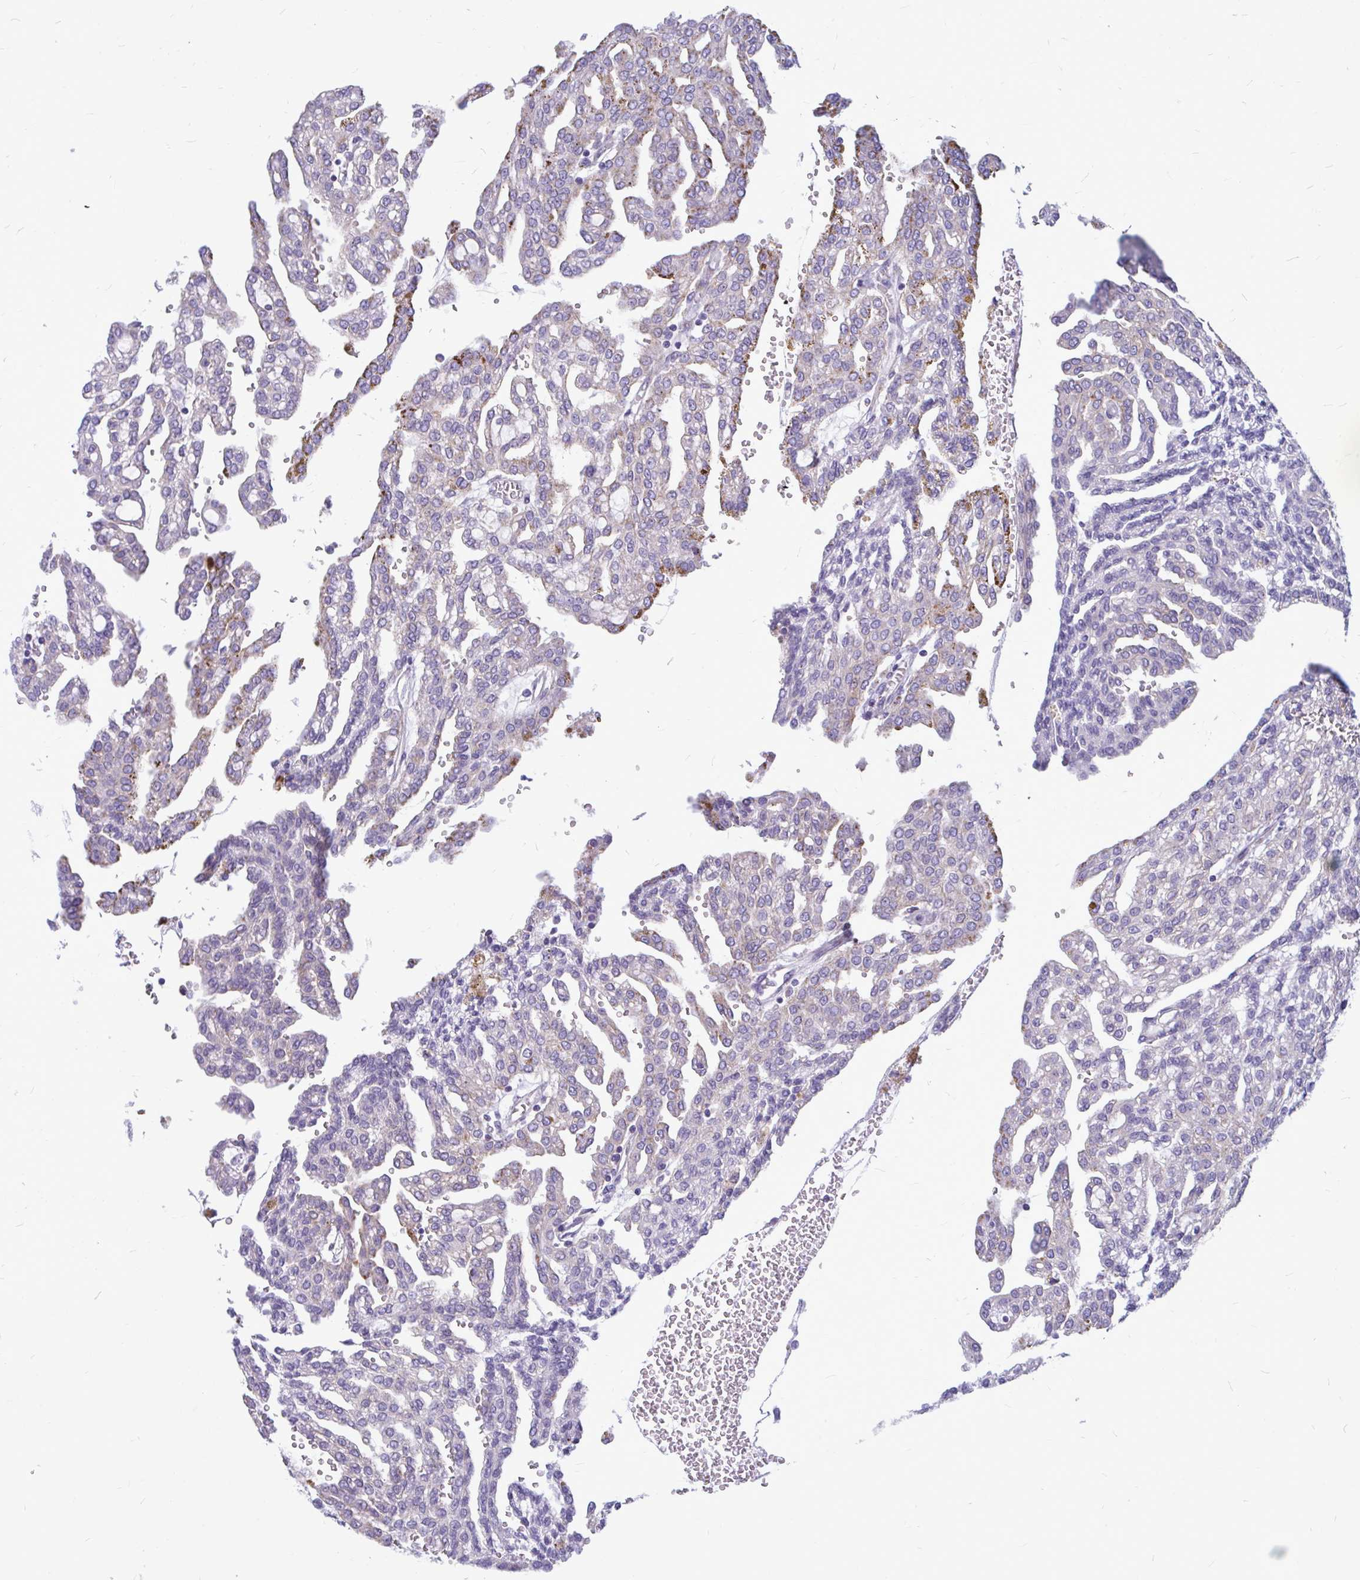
{"staining": {"intensity": "moderate", "quantity": "25%-75%", "location": "cytoplasmic/membranous"}, "tissue": "renal cancer", "cell_type": "Tumor cells", "image_type": "cancer", "snomed": [{"axis": "morphology", "description": "Adenocarcinoma, NOS"}, {"axis": "topography", "description": "Kidney"}], "caption": "The histopathology image demonstrates immunohistochemical staining of renal cancer (adenocarcinoma). There is moderate cytoplasmic/membranous expression is appreciated in about 25%-75% of tumor cells. (Brightfield microscopy of DAB IHC at high magnification).", "gene": "ZSCAN25", "patient": {"sex": "male", "age": 63}}